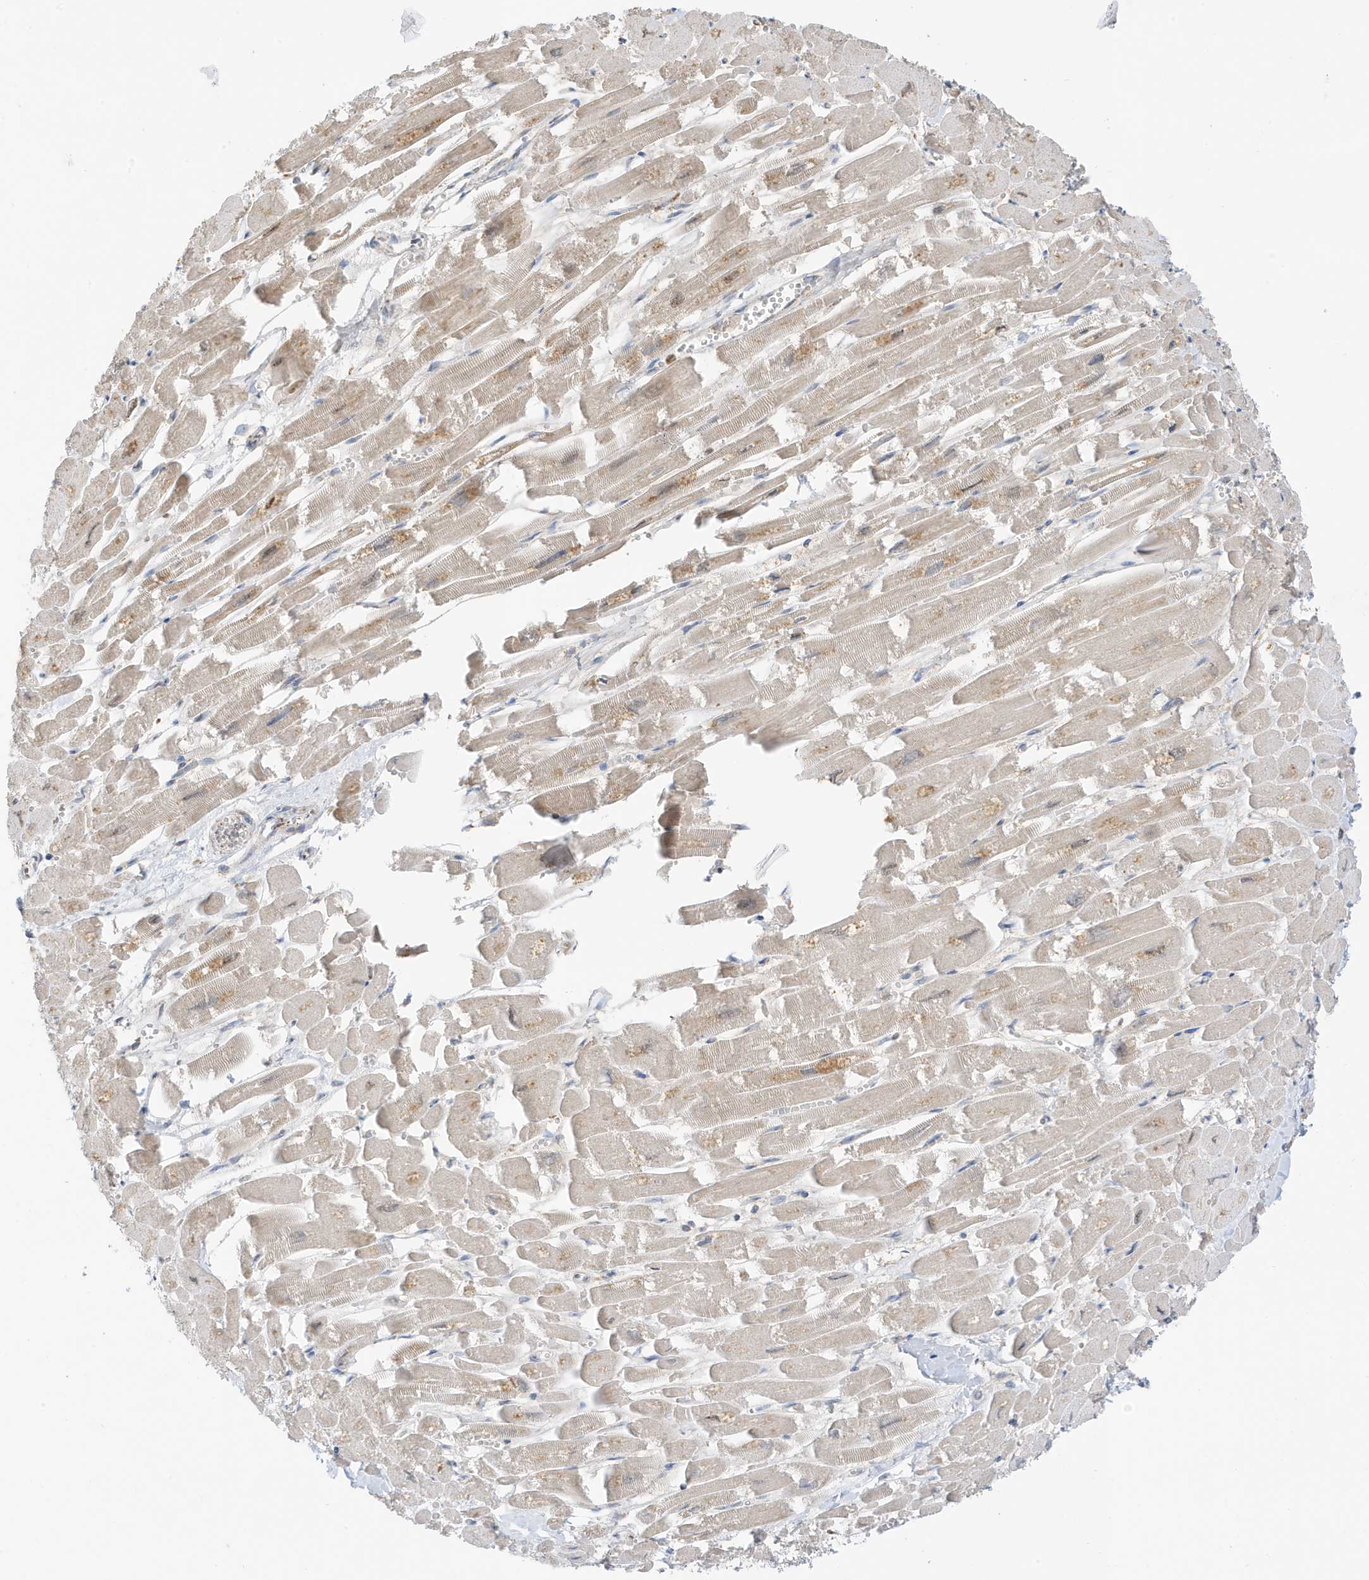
{"staining": {"intensity": "weak", "quantity": ">75%", "location": "cytoplasmic/membranous"}, "tissue": "heart muscle", "cell_type": "Cardiomyocytes", "image_type": "normal", "snomed": [{"axis": "morphology", "description": "Normal tissue, NOS"}, {"axis": "topography", "description": "Heart"}], "caption": "Immunohistochemistry (IHC) (DAB) staining of benign human heart muscle displays weak cytoplasmic/membranous protein staining in approximately >75% of cardiomyocytes.", "gene": "CAPN13", "patient": {"sex": "male", "age": 54}}